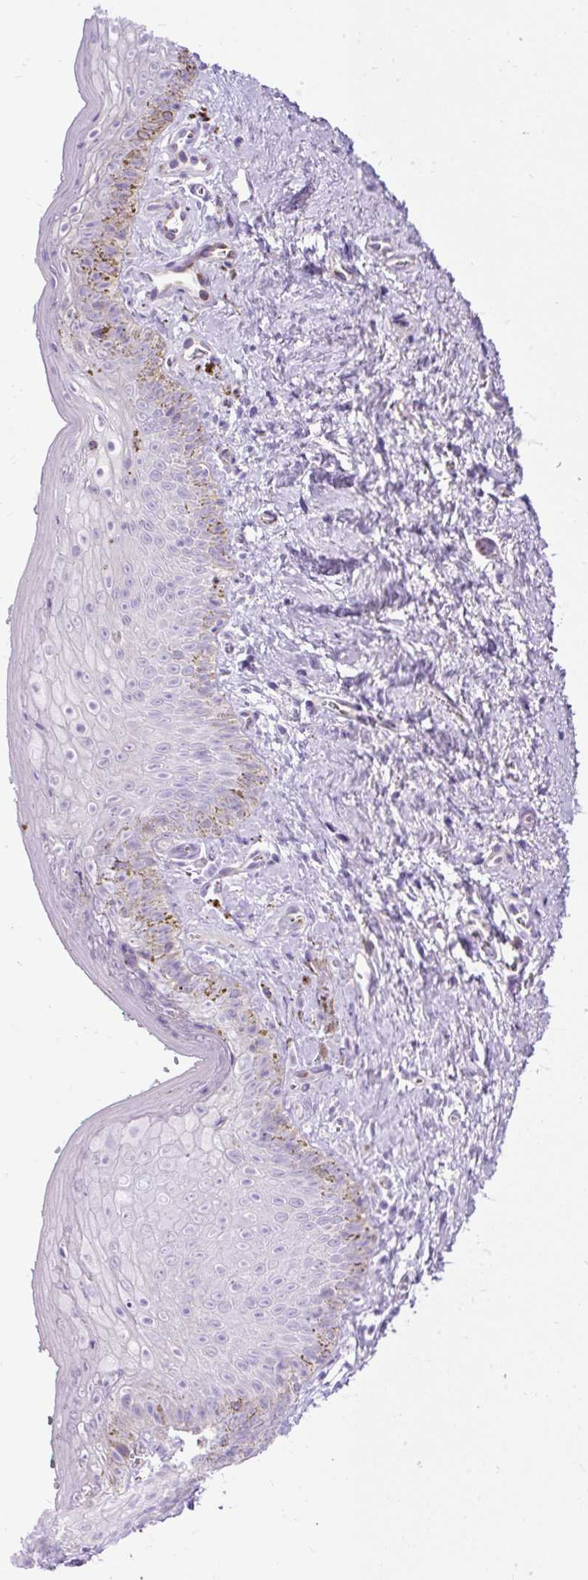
{"staining": {"intensity": "moderate", "quantity": "<25%", "location": "cytoplasmic/membranous"}, "tissue": "vagina", "cell_type": "Squamous epithelial cells", "image_type": "normal", "snomed": [{"axis": "morphology", "description": "Normal tissue, NOS"}, {"axis": "topography", "description": "Vulva"}, {"axis": "topography", "description": "Vagina"}, {"axis": "topography", "description": "Peripheral nerve tissue"}], "caption": "Protein expression by IHC shows moderate cytoplasmic/membranous expression in approximately <25% of squamous epithelial cells in normal vagina. The staining was performed using DAB (3,3'-diaminobenzidine), with brown indicating positive protein expression. Nuclei are stained blue with hematoxylin.", "gene": "SYBU", "patient": {"sex": "female", "age": 66}}